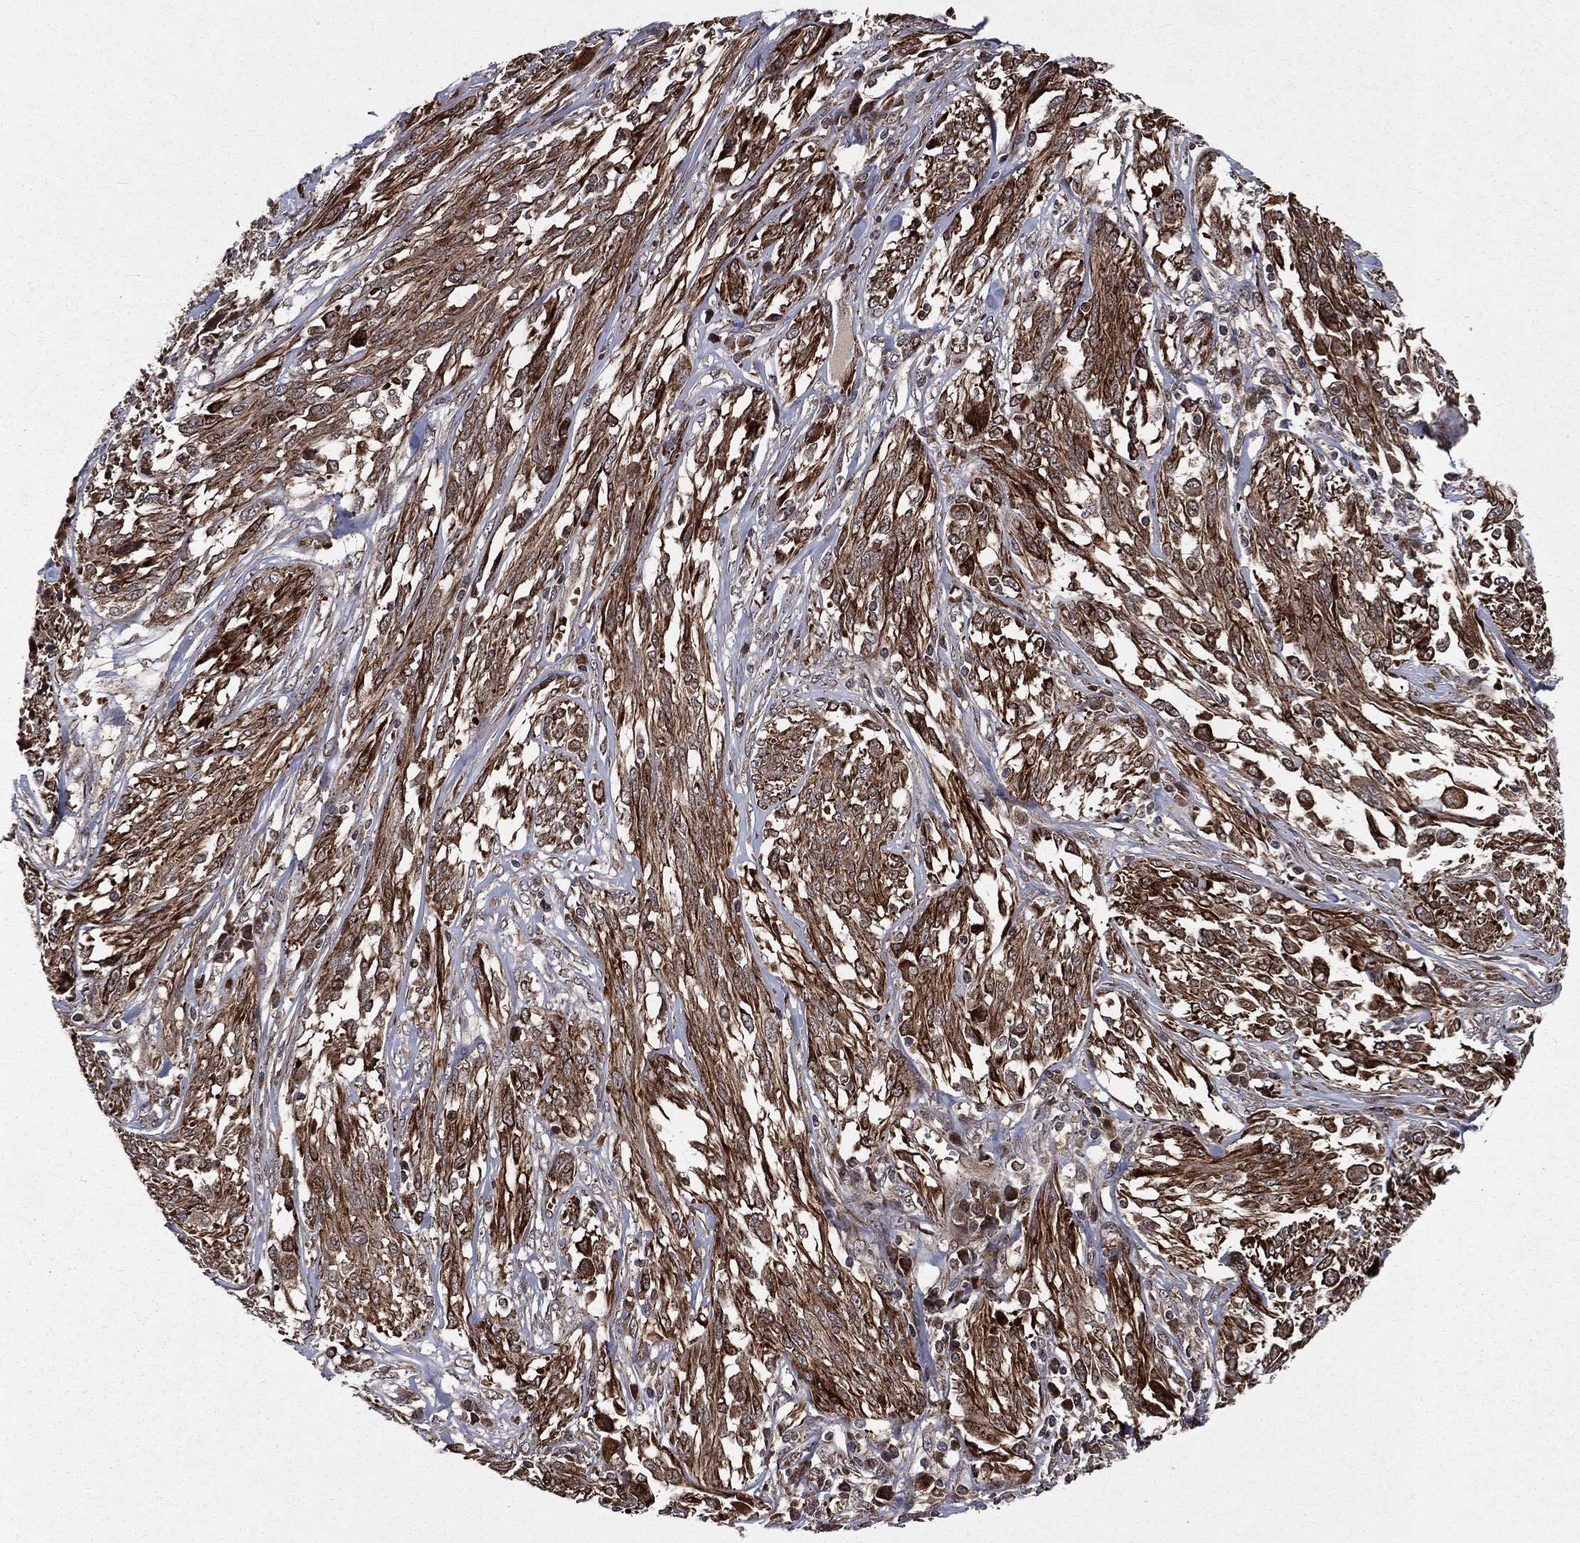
{"staining": {"intensity": "moderate", "quantity": ">75%", "location": "cytoplasmic/membranous"}, "tissue": "melanoma", "cell_type": "Tumor cells", "image_type": "cancer", "snomed": [{"axis": "morphology", "description": "Malignant melanoma, NOS"}, {"axis": "topography", "description": "Skin"}], "caption": "Protein staining by immunohistochemistry reveals moderate cytoplasmic/membranous positivity in approximately >75% of tumor cells in melanoma.", "gene": "LENG8", "patient": {"sex": "female", "age": 91}}